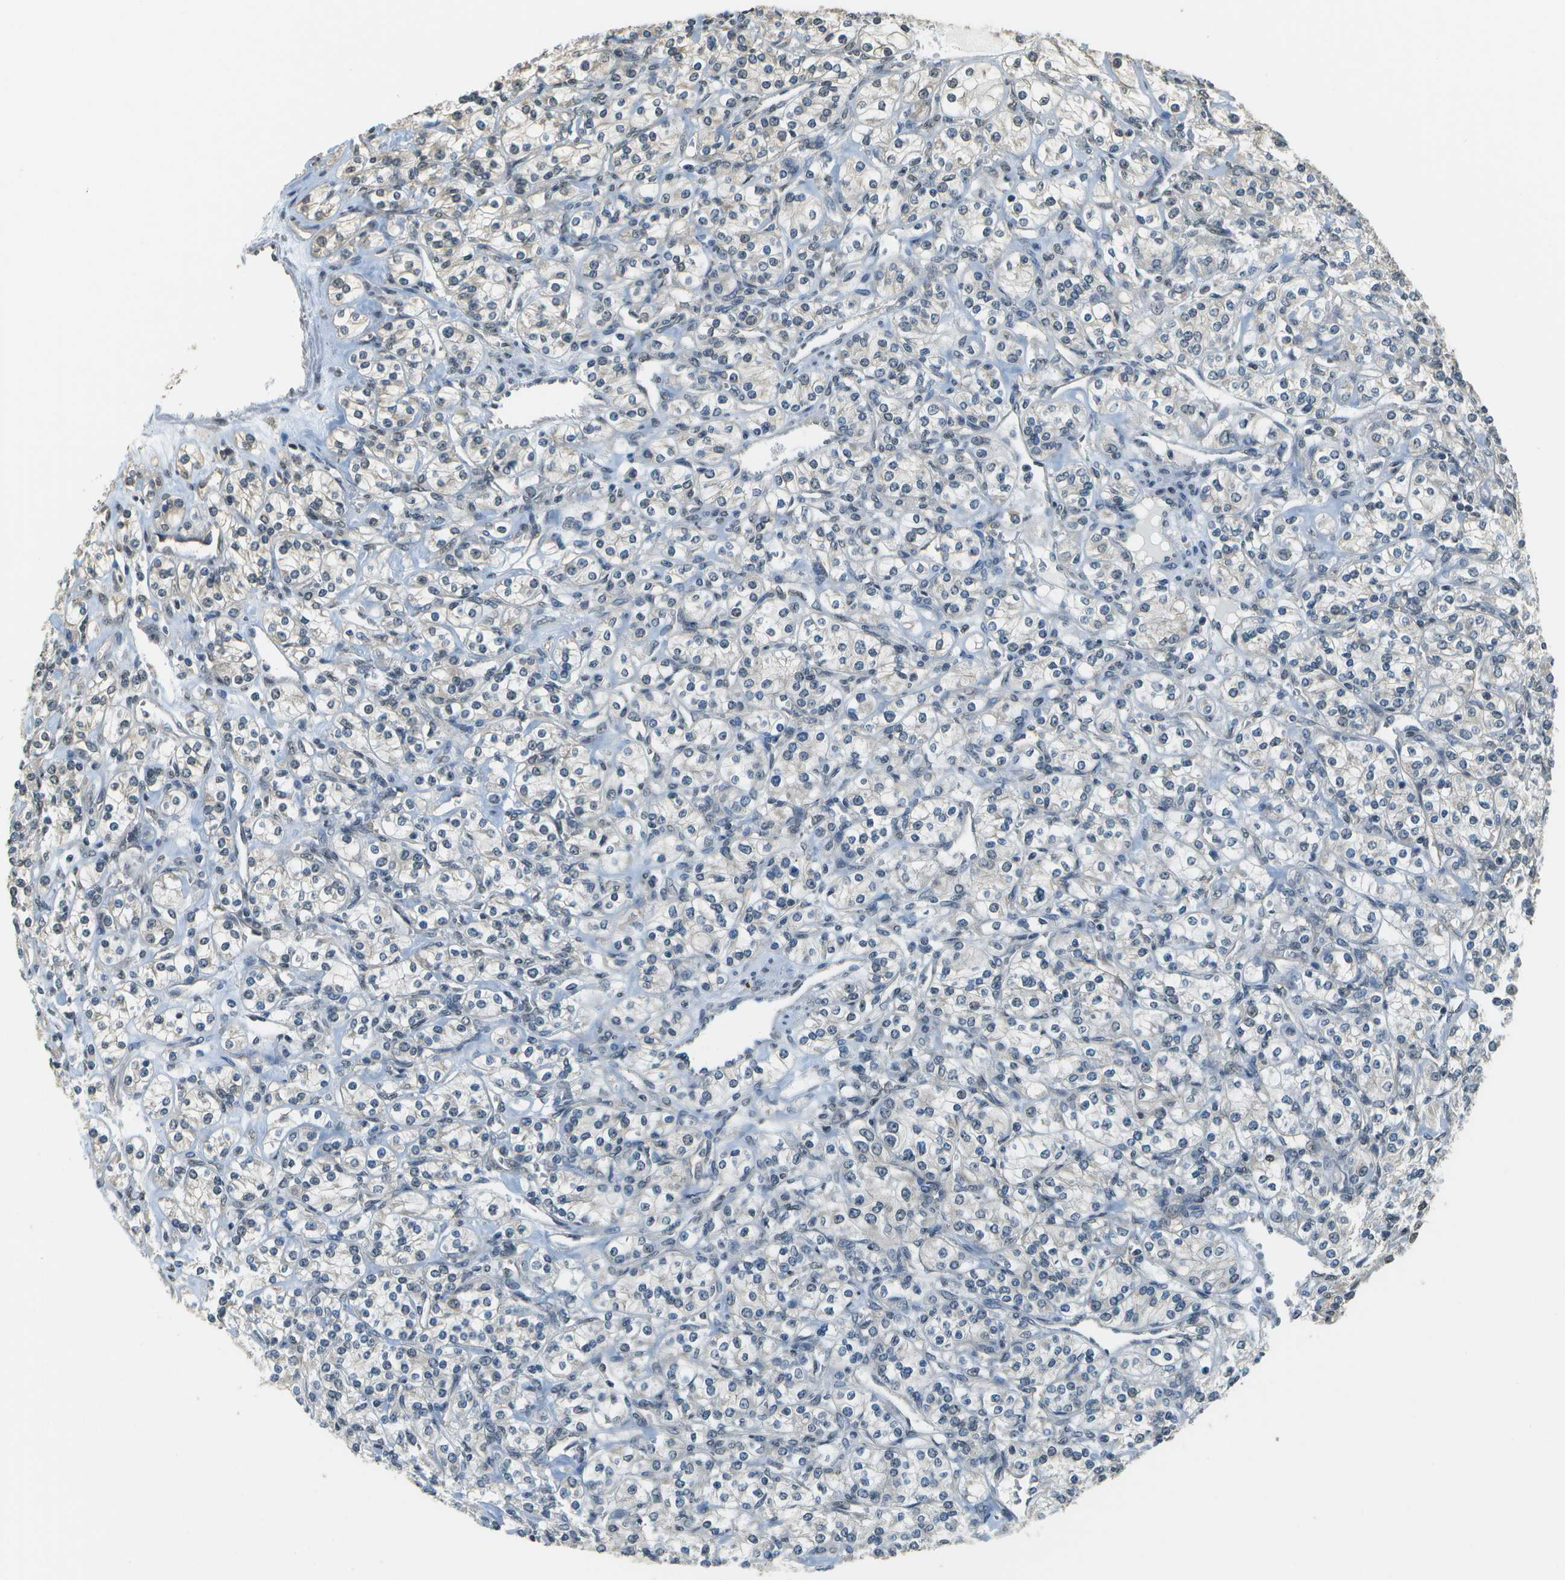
{"staining": {"intensity": "negative", "quantity": "none", "location": "none"}, "tissue": "renal cancer", "cell_type": "Tumor cells", "image_type": "cancer", "snomed": [{"axis": "morphology", "description": "Adenocarcinoma, NOS"}, {"axis": "topography", "description": "Kidney"}], "caption": "This is a histopathology image of immunohistochemistry (IHC) staining of renal cancer, which shows no expression in tumor cells.", "gene": "ABL2", "patient": {"sex": "male", "age": 77}}